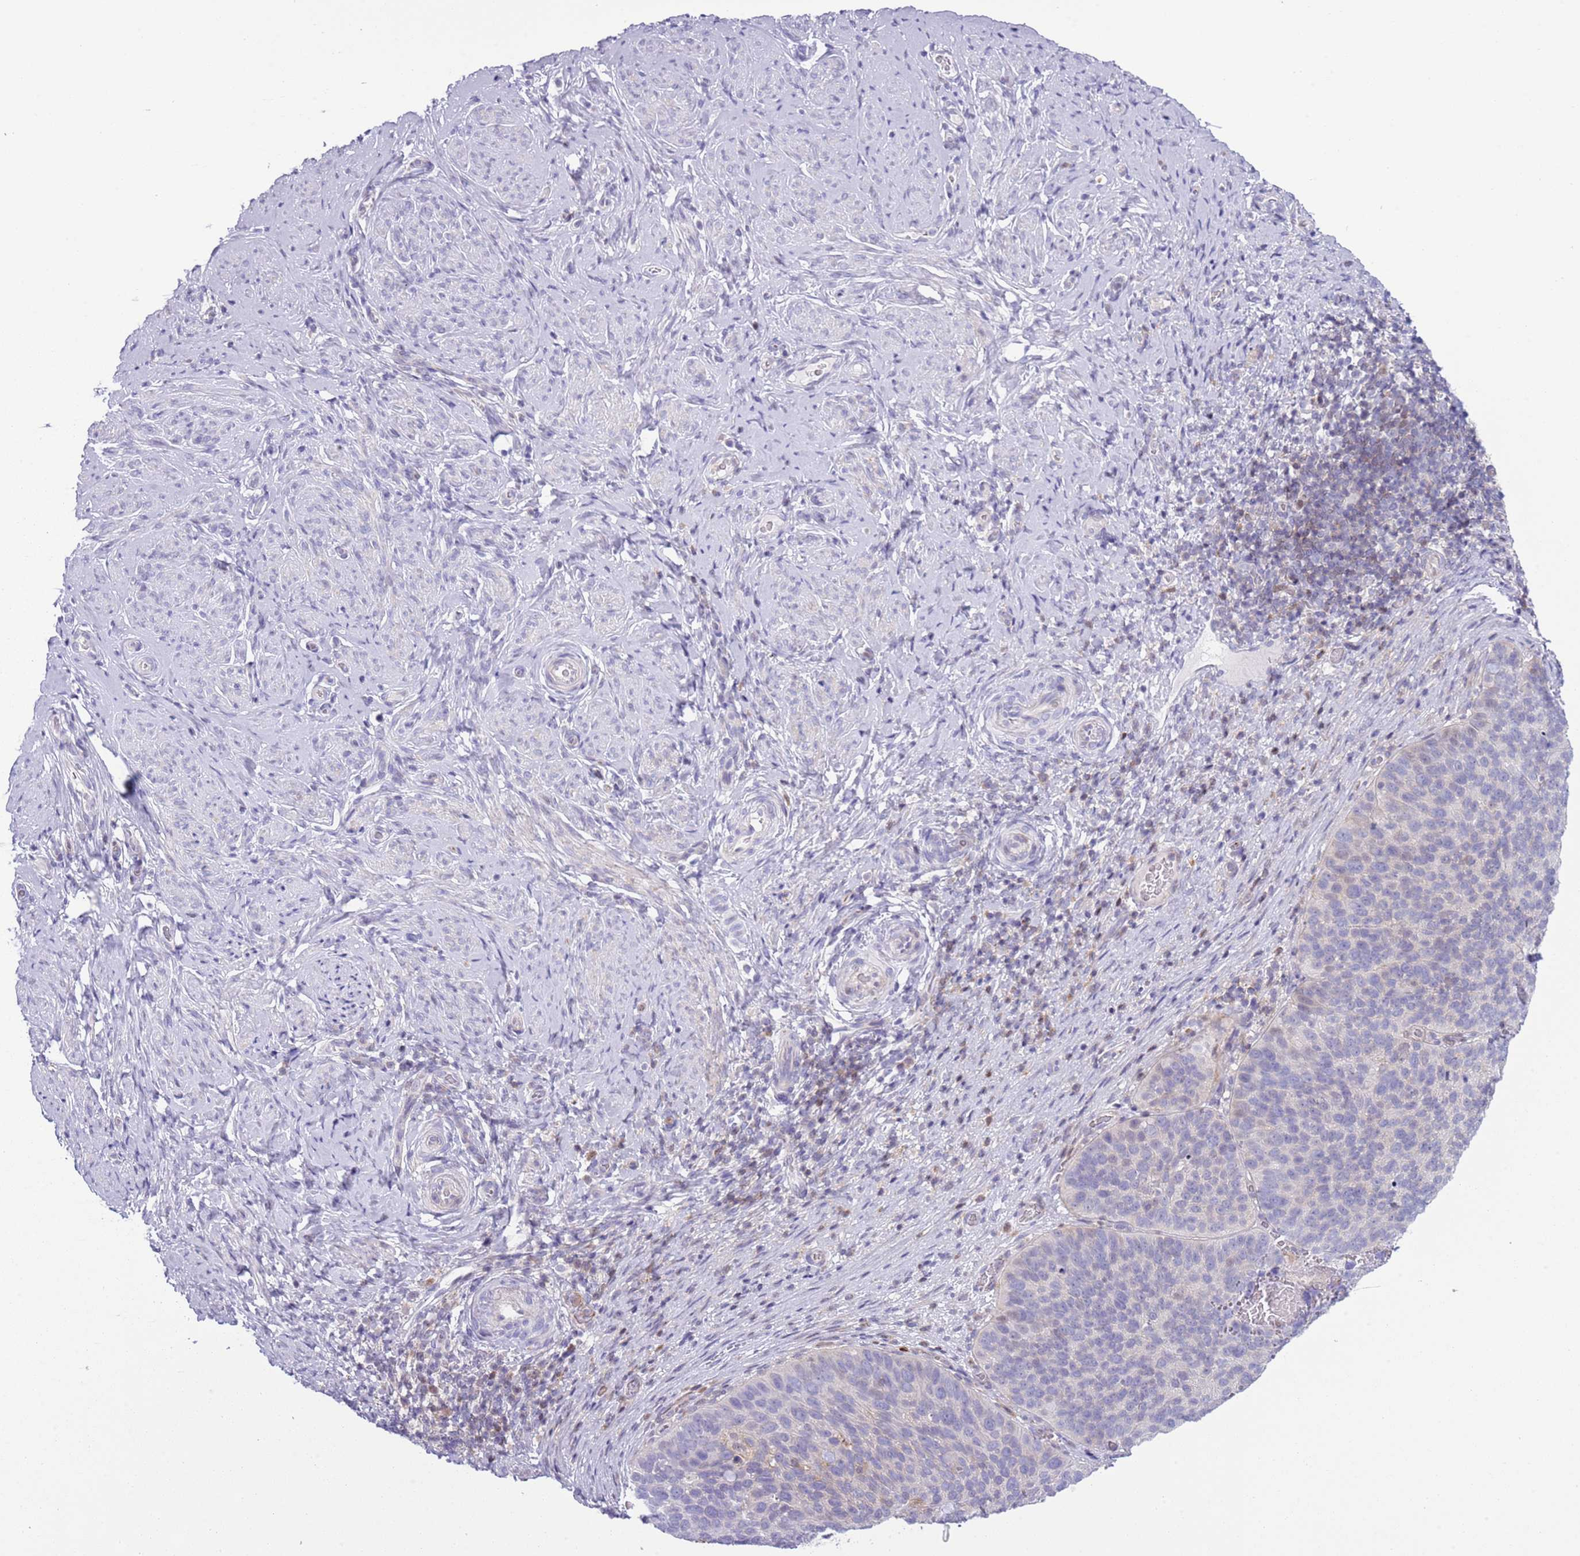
{"staining": {"intensity": "moderate", "quantity": "<25%", "location": "cytoplasmic/membranous"}, "tissue": "cervical cancer", "cell_type": "Tumor cells", "image_type": "cancer", "snomed": [{"axis": "morphology", "description": "Squamous cell carcinoma, NOS"}, {"axis": "topography", "description": "Cervix"}], "caption": "The histopathology image shows a brown stain indicating the presence of a protein in the cytoplasmic/membranous of tumor cells in cervical cancer.", "gene": "NBPF6", "patient": {"sex": "female", "age": 80}}